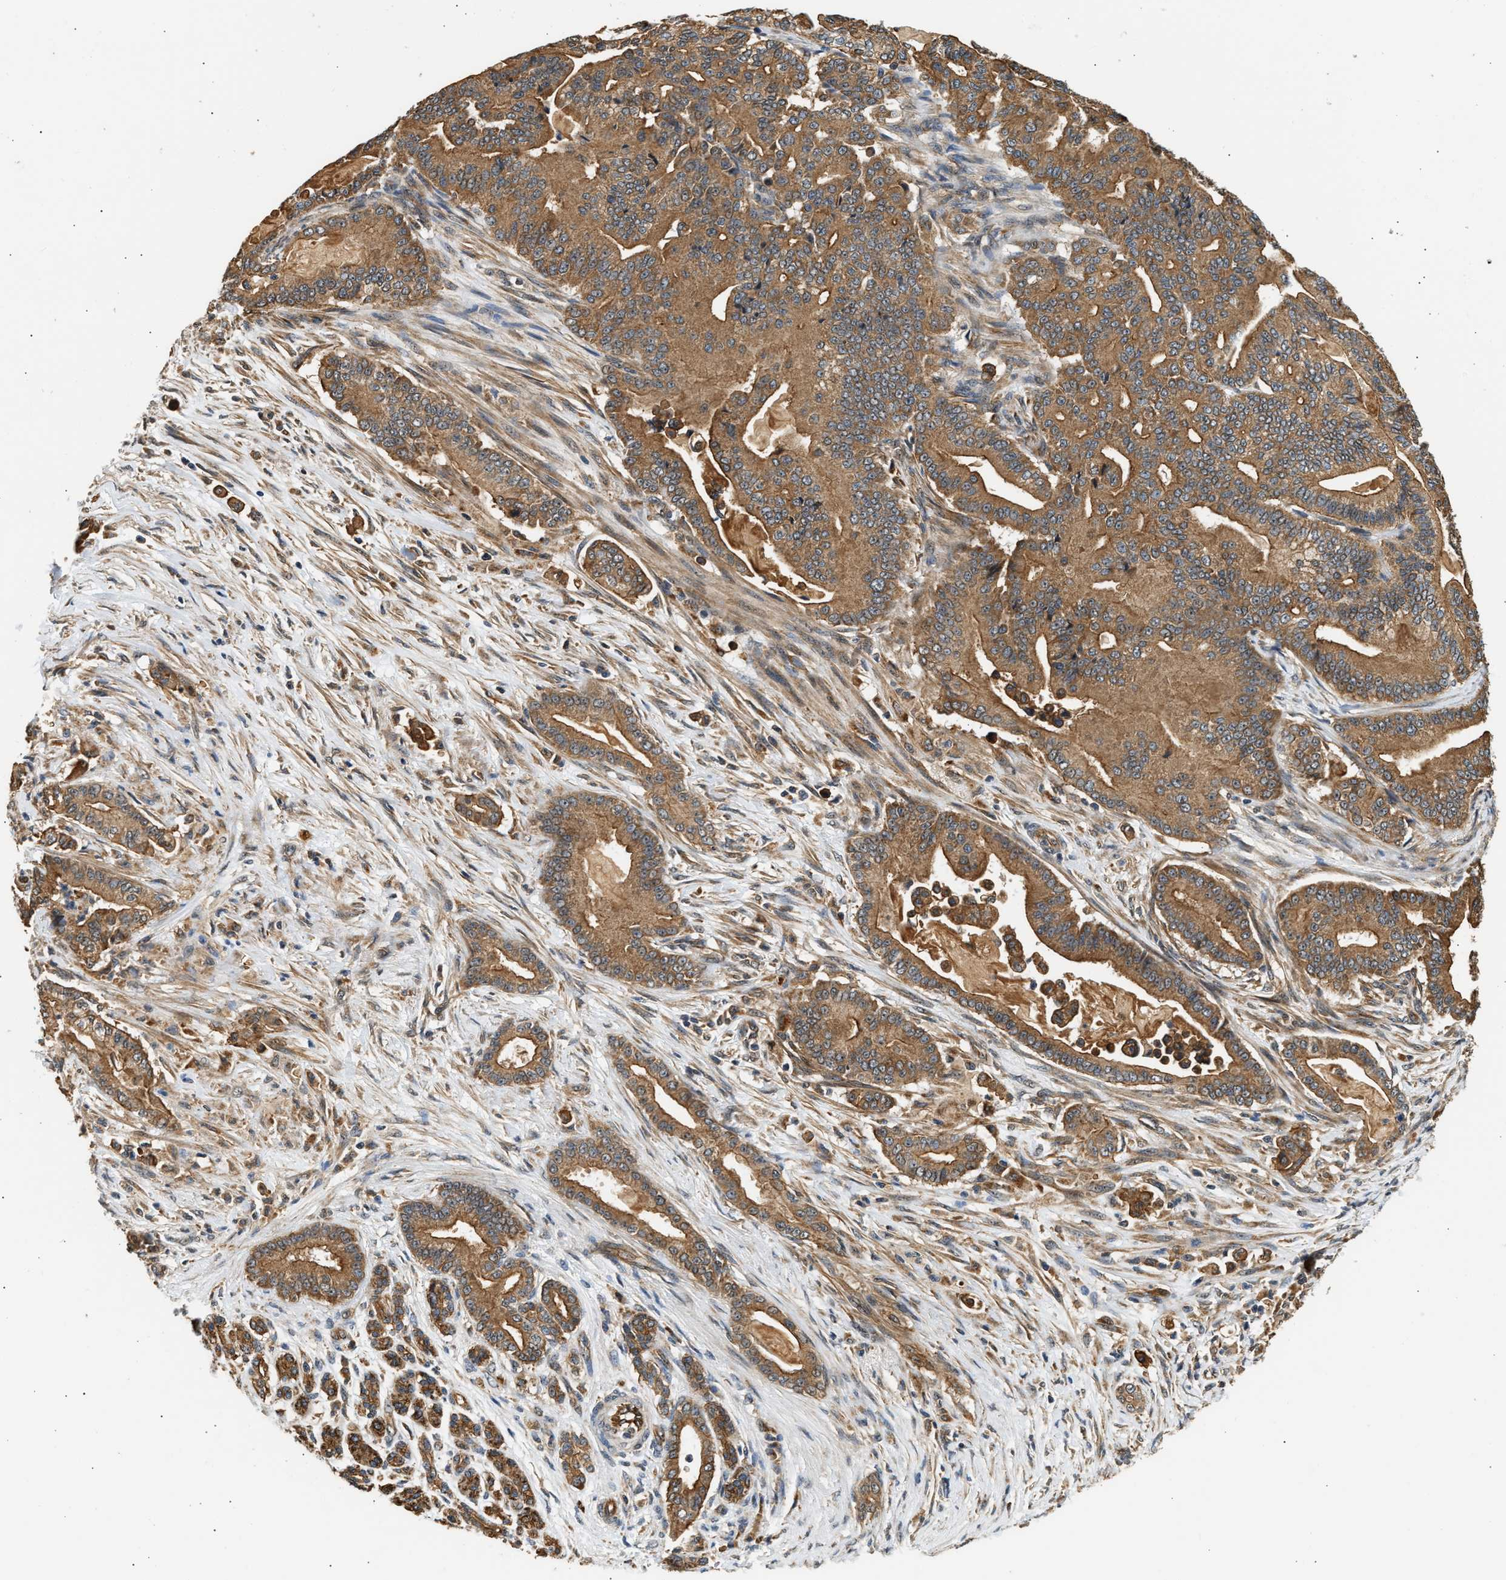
{"staining": {"intensity": "strong", "quantity": ">75%", "location": "cytoplasmic/membranous"}, "tissue": "pancreatic cancer", "cell_type": "Tumor cells", "image_type": "cancer", "snomed": [{"axis": "morphology", "description": "Normal tissue, NOS"}, {"axis": "morphology", "description": "Adenocarcinoma, NOS"}, {"axis": "topography", "description": "Pancreas"}], "caption": "This is a histology image of IHC staining of pancreatic cancer, which shows strong expression in the cytoplasmic/membranous of tumor cells.", "gene": "DUSP14", "patient": {"sex": "male", "age": 63}}